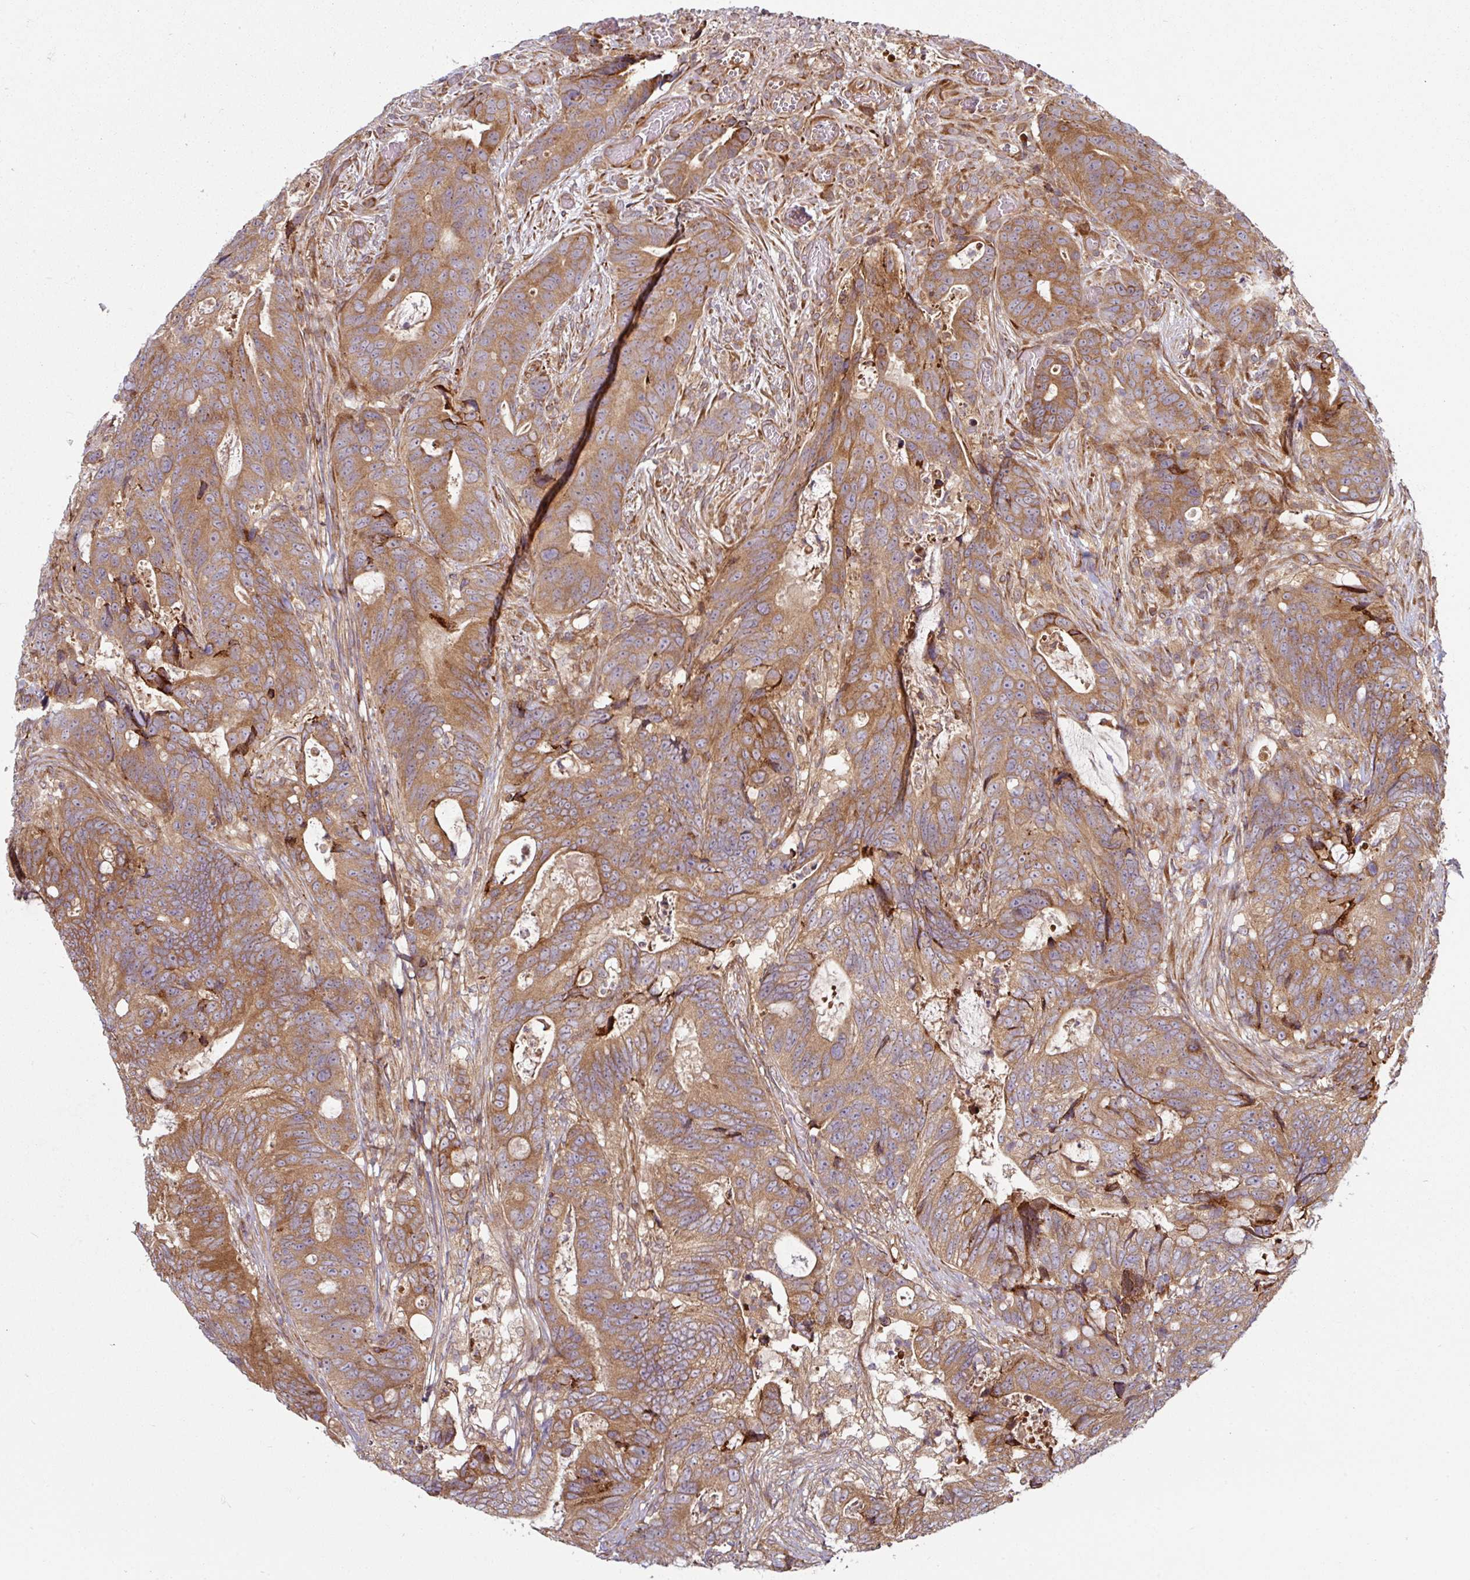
{"staining": {"intensity": "moderate", "quantity": ">75%", "location": "cytoplasmic/membranous"}, "tissue": "colorectal cancer", "cell_type": "Tumor cells", "image_type": "cancer", "snomed": [{"axis": "morphology", "description": "Adenocarcinoma, NOS"}, {"axis": "topography", "description": "Colon"}], "caption": "Protein expression by immunohistochemistry (IHC) reveals moderate cytoplasmic/membranous staining in about >75% of tumor cells in colorectal cancer.", "gene": "RAB5A", "patient": {"sex": "female", "age": 82}}